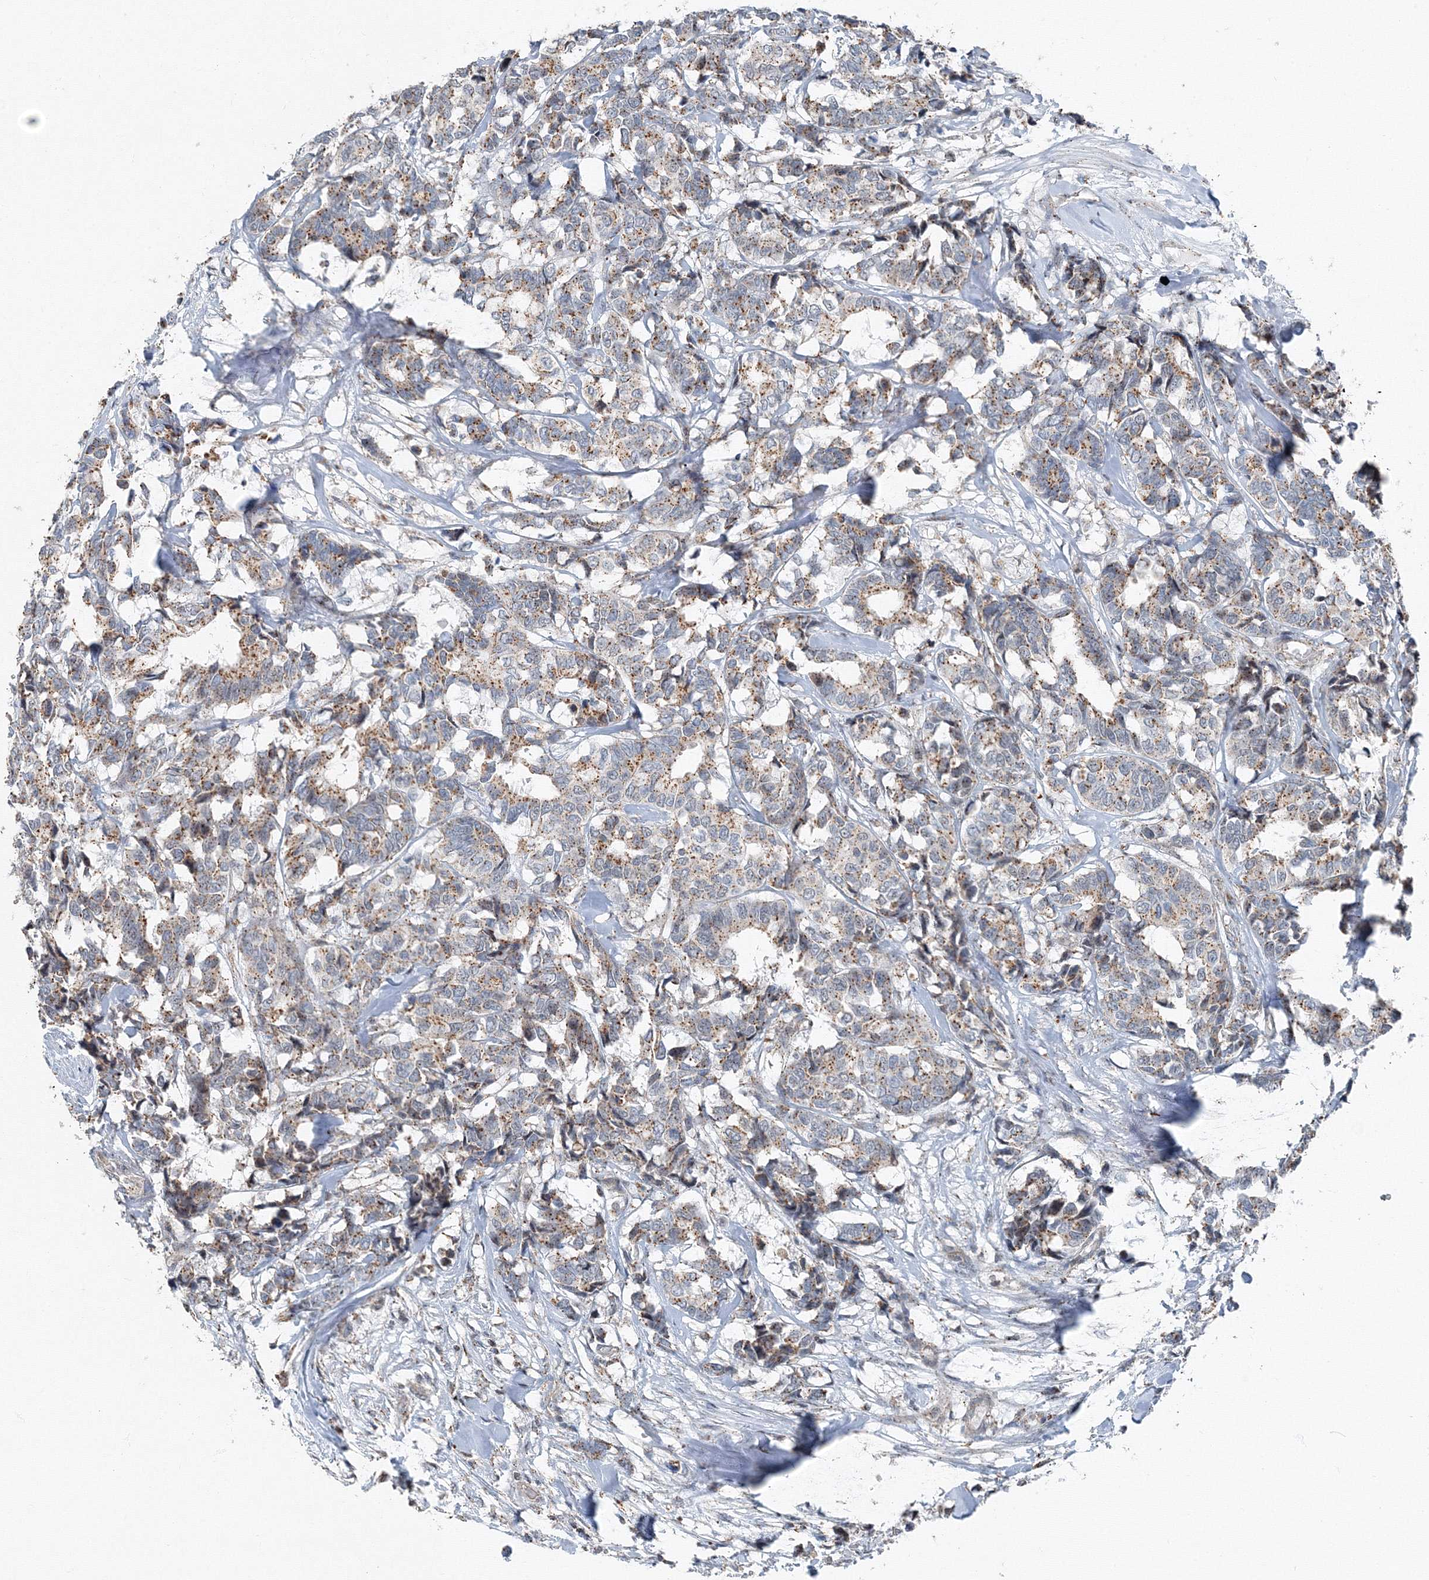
{"staining": {"intensity": "weak", "quantity": ">75%", "location": "cytoplasmic/membranous"}, "tissue": "breast cancer", "cell_type": "Tumor cells", "image_type": "cancer", "snomed": [{"axis": "morphology", "description": "Duct carcinoma"}, {"axis": "topography", "description": "Breast"}], "caption": "A histopathology image of breast intraductal carcinoma stained for a protein demonstrates weak cytoplasmic/membranous brown staining in tumor cells. Using DAB (3,3'-diaminobenzidine) (brown) and hematoxylin (blue) stains, captured at high magnification using brightfield microscopy.", "gene": "AASDH", "patient": {"sex": "female", "age": 87}}